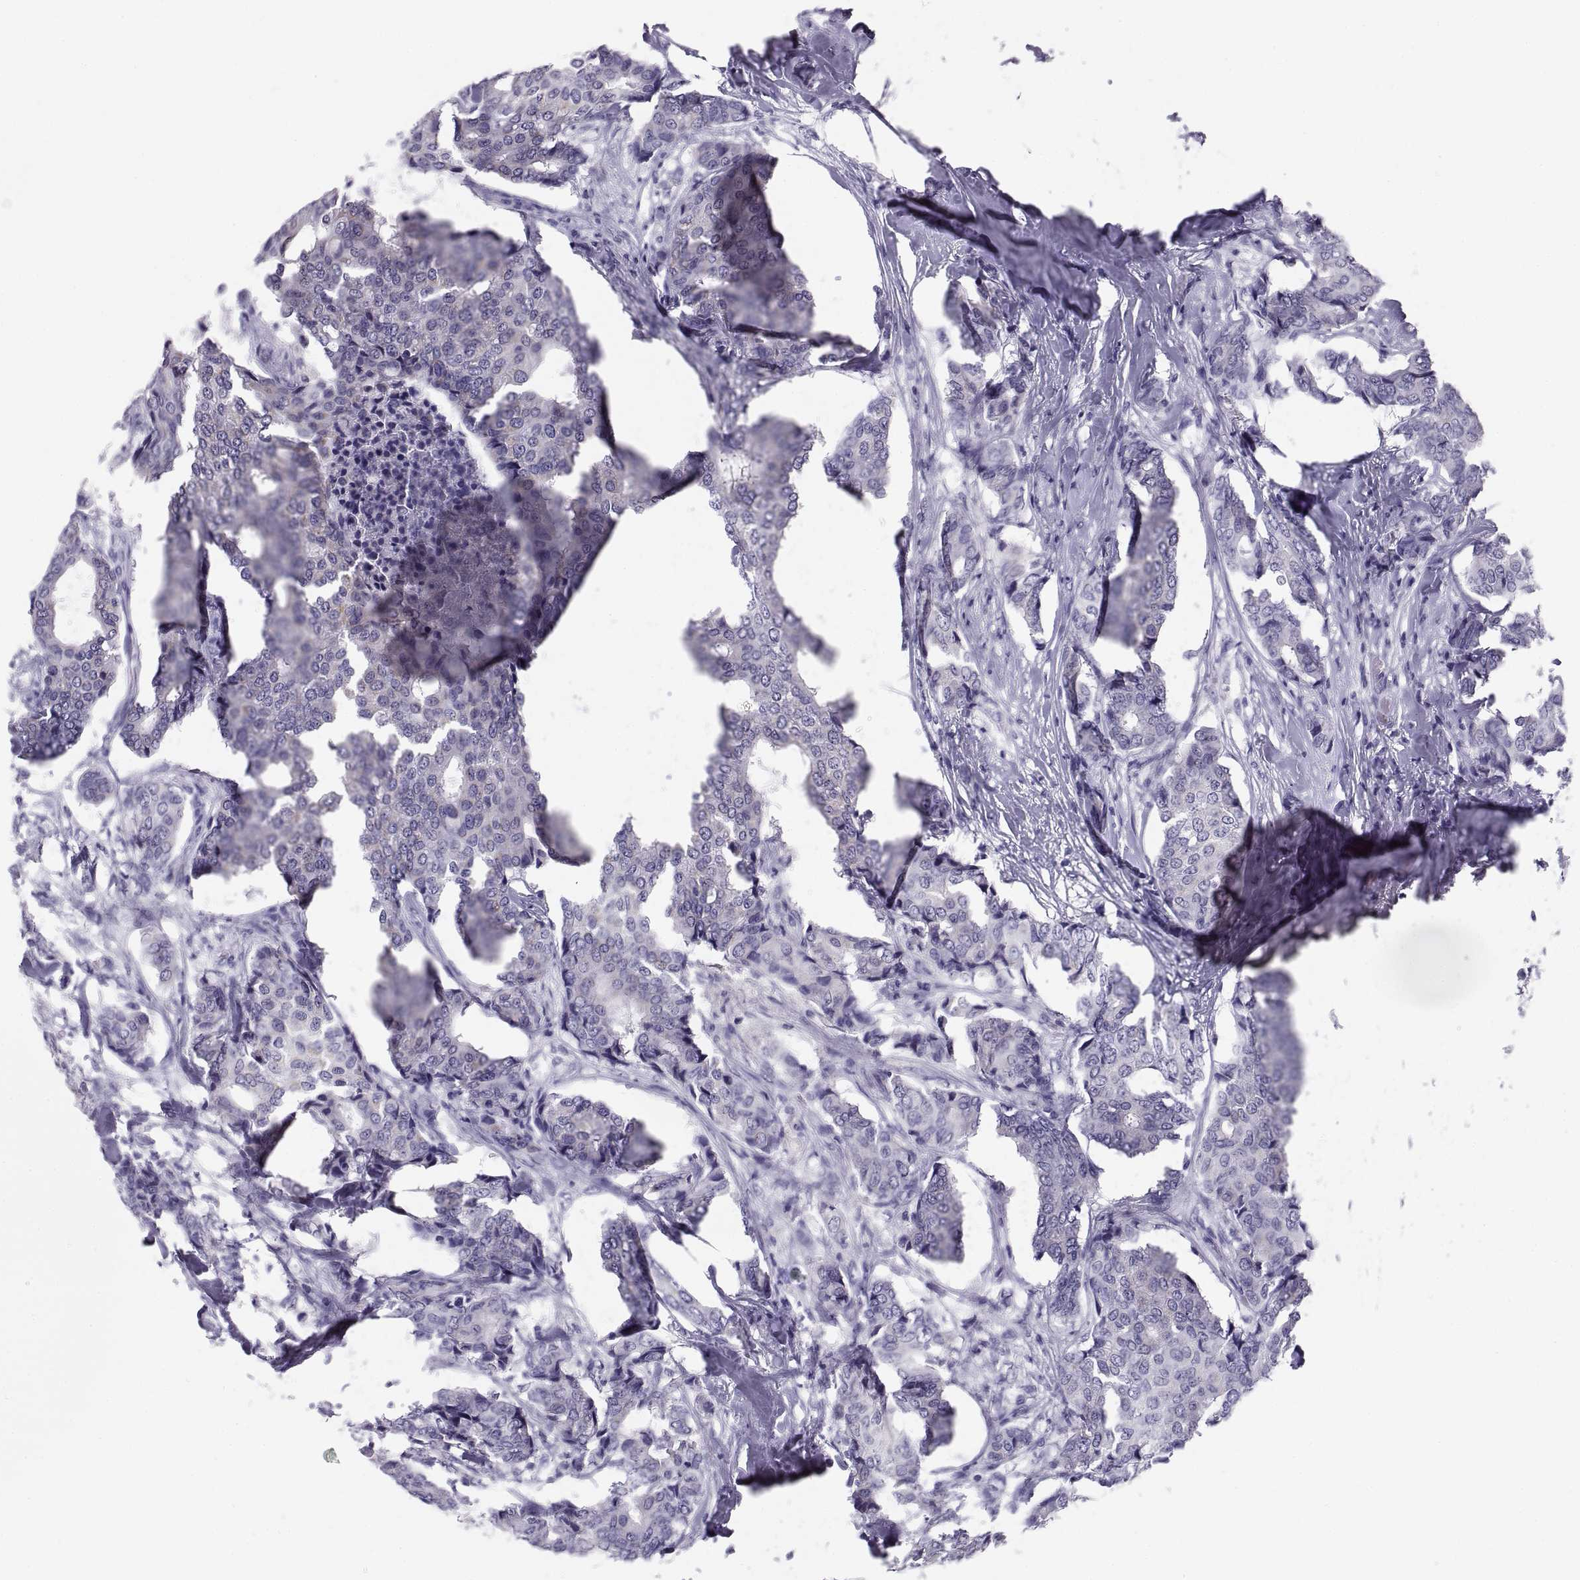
{"staining": {"intensity": "negative", "quantity": "none", "location": "none"}, "tissue": "breast cancer", "cell_type": "Tumor cells", "image_type": "cancer", "snomed": [{"axis": "morphology", "description": "Duct carcinoma"}, {"axis": "topography", "description": "Breast"}], "caption": "Immunohistochemical staining of breast cancer (infiltrating ductal carcinoma) exhibits no significant staining in tumor cells.", "gene": "PAX2", "patient": {"sex": "female", "age": 75}}